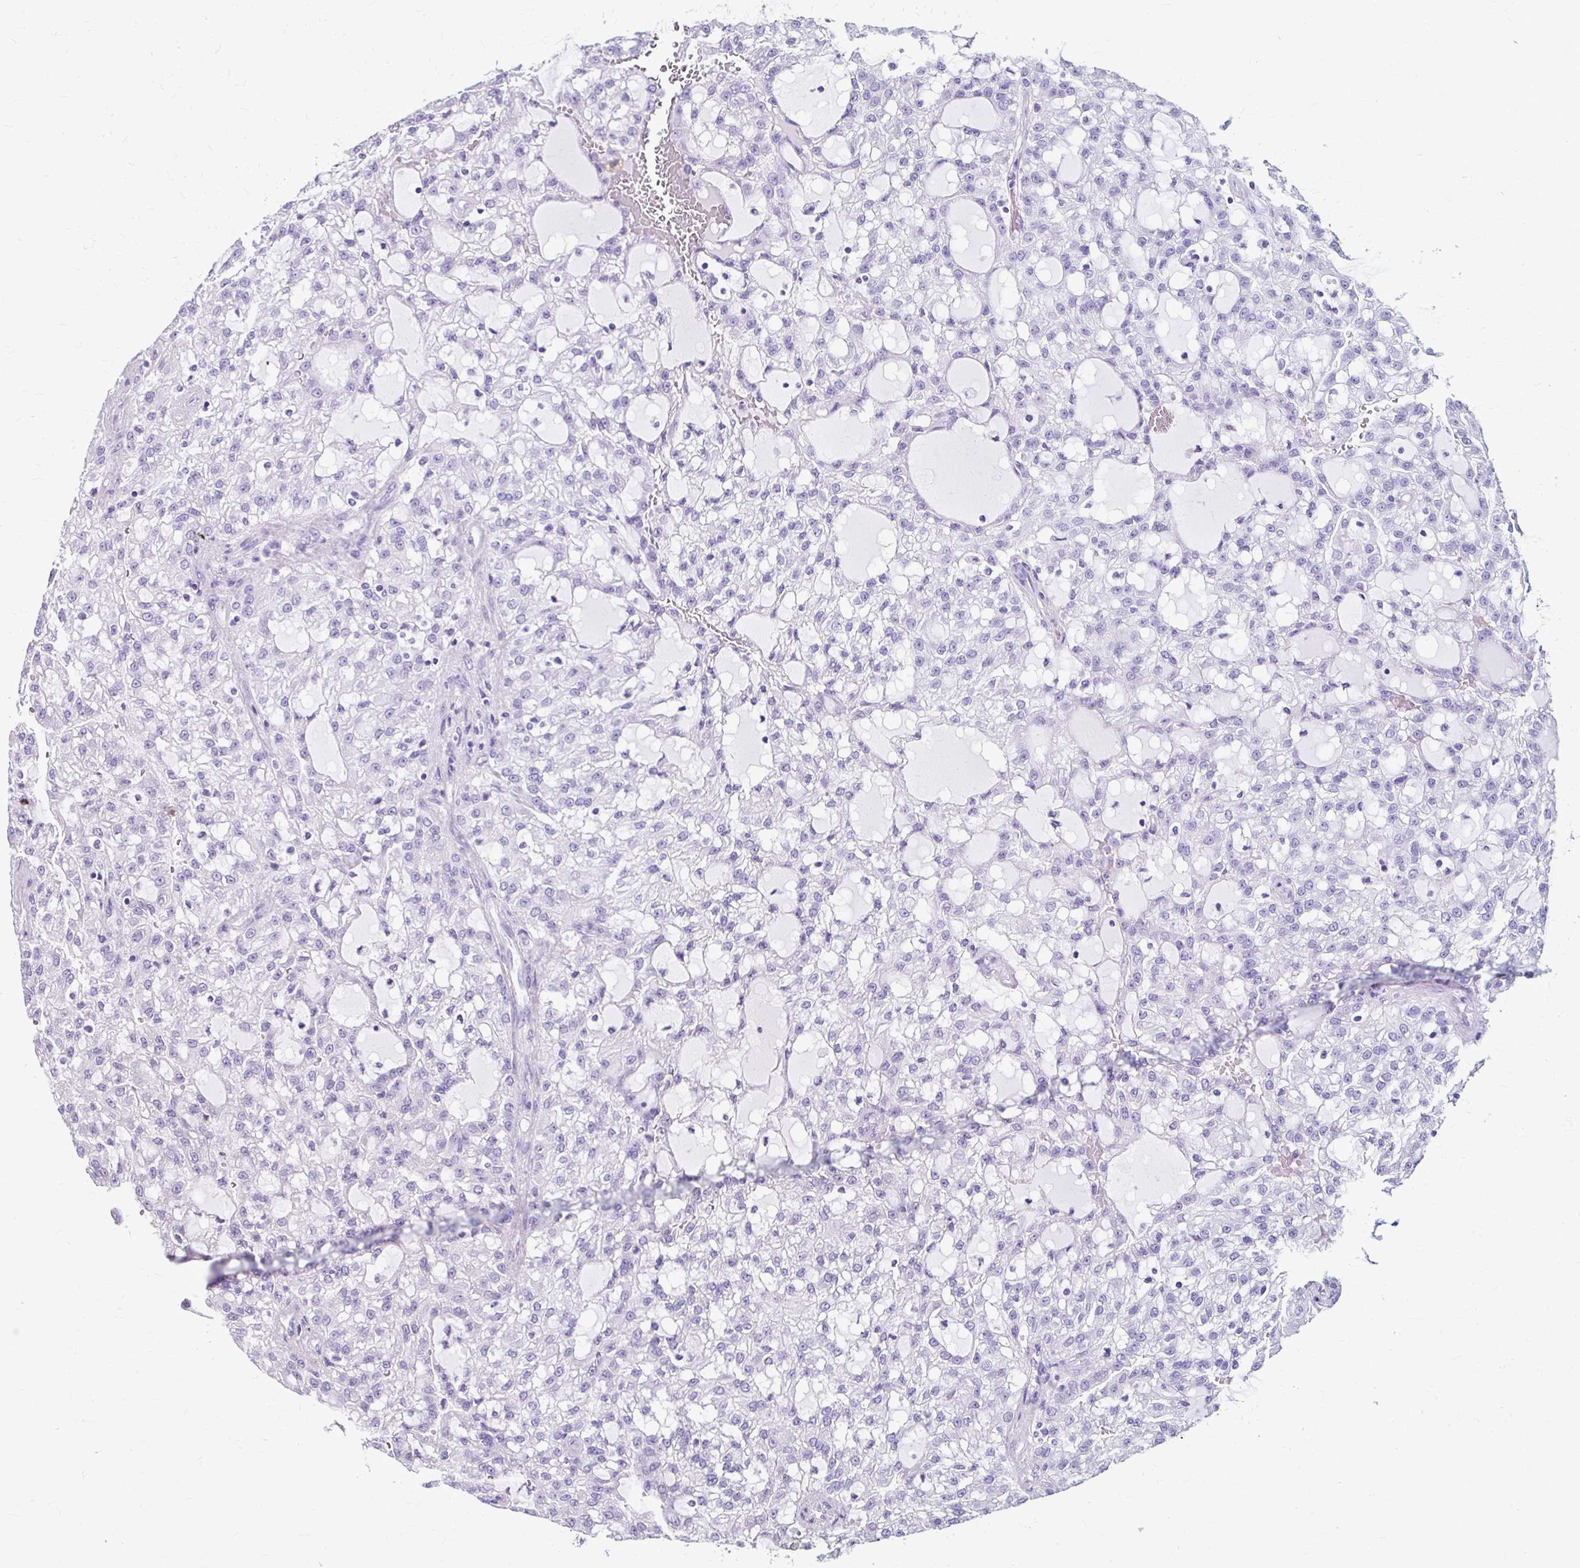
{"staining": {"intensity": "negative", "quantity": "none", "location": "none"}, "tissue": "renal cancer", "cell_type": "Tumor cells", "image_type": "cancer", "snomed": [{"axis": "morphology", "description": "Adenocarcinoma, NOS"}, {"axis": "topography", "description": "Kidney"}], "caption": "Renal cancer stained for a protein using IHC shows no staining tumor cells.", "gene": "ZNF555", "patient": {"sex": "male", "age": 63}}